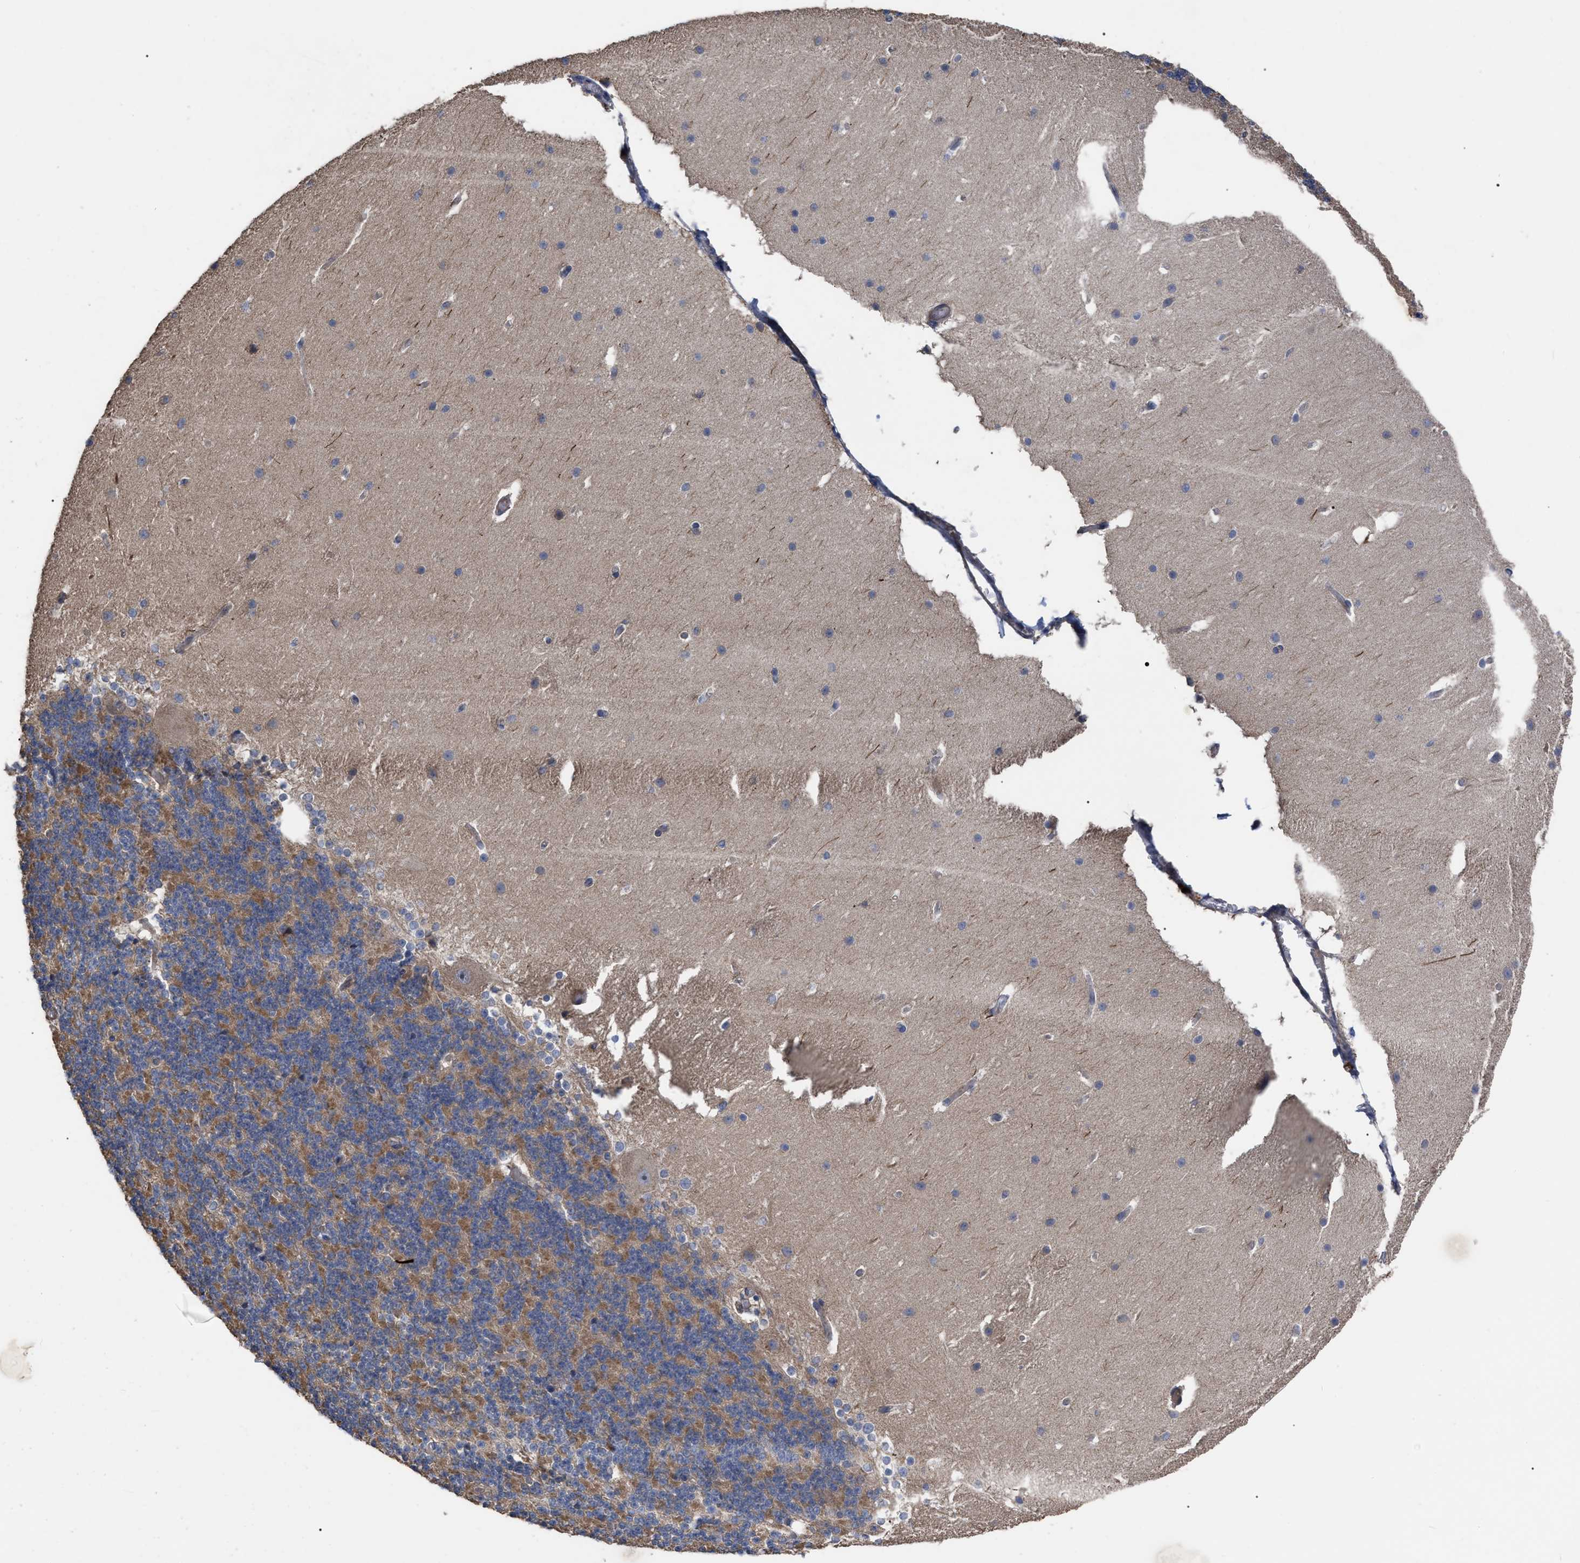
{"staining": {"intensity": "moderate", "quantity": "25%-75%", "location": "cytoplasmic/membranous"}, "tissue": "cerebellum", "cell_type": "Cells in granular layer", "image_type": "normal", "snomed": [{"axis": "morphology", "description": "Normal tissue, NOS"}, {"axis": "topography", "description": "Cerebellum"}], "caption": "Brown immunohistochemical staining in normal human cerebellum exhibits moderate cytoplasmic/membranous expression in approximately 25%-75% of cells in granular layer.", "gene": "BTN2A1", "patient": {"sex": "female", "age": 19}}